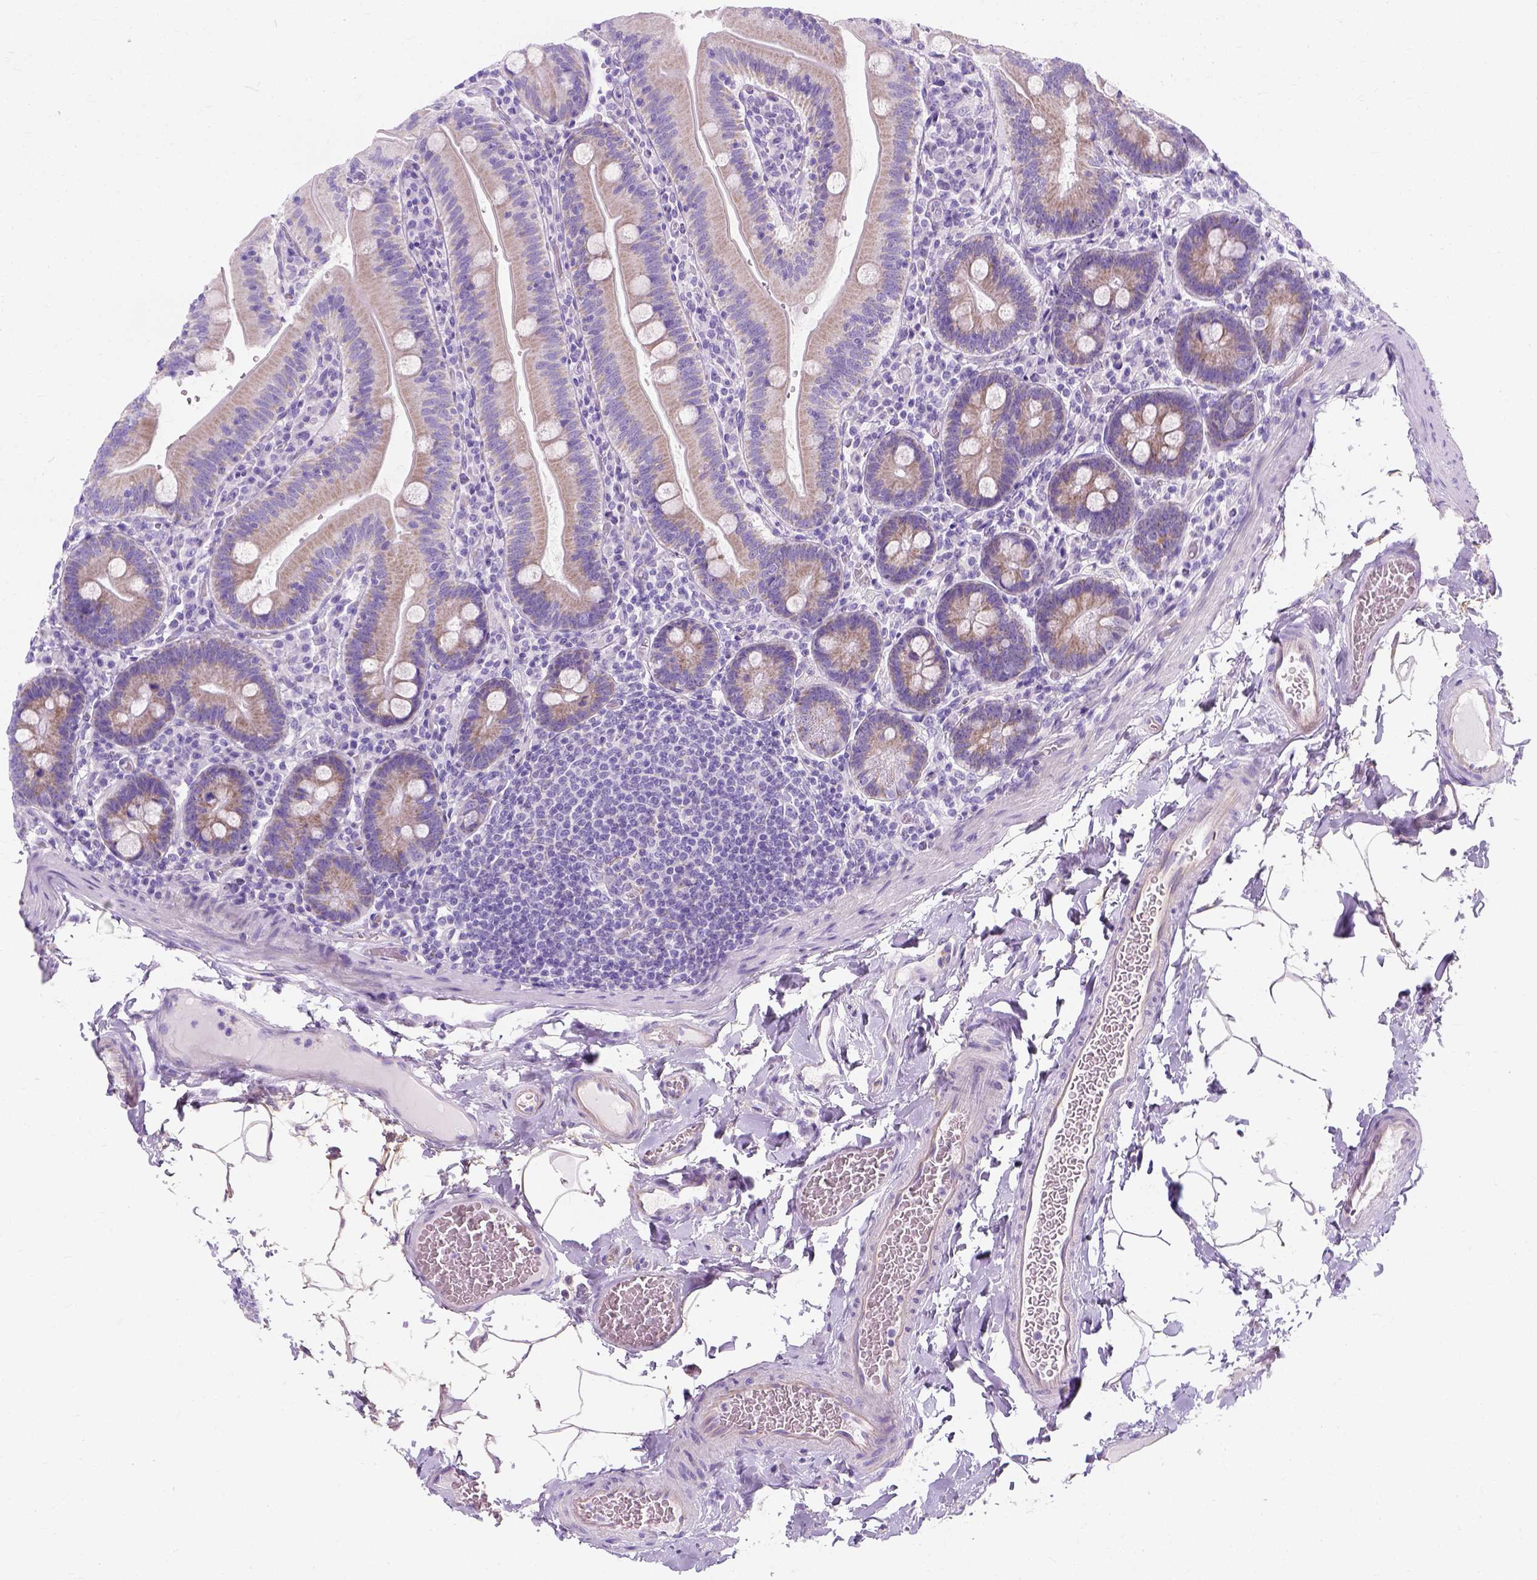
{"staining": {"intensity": "weak", "quantity": "25%-75%", "location": "cytoplasmic/membranous"}, "tissue": "small intestine", "cell_type": "Glandular cells", "image_type": "normal", "snomed": [{"axis": "morphology", "description": "Normal tissue, NOS"}, {"axis": "topography", "description": "Small intestine"}], "caption": "High-magnification brightfield microscopy of normal small intestine stained with DAB (brown) and counterstained with hematoxylin (blue). glandular cells exhibit weak cytoplasmic/membranous staining is seen in approximately25%-75% of cells.", "gene": "MYH15", "patient": {"sex": "male", "age": 37}}